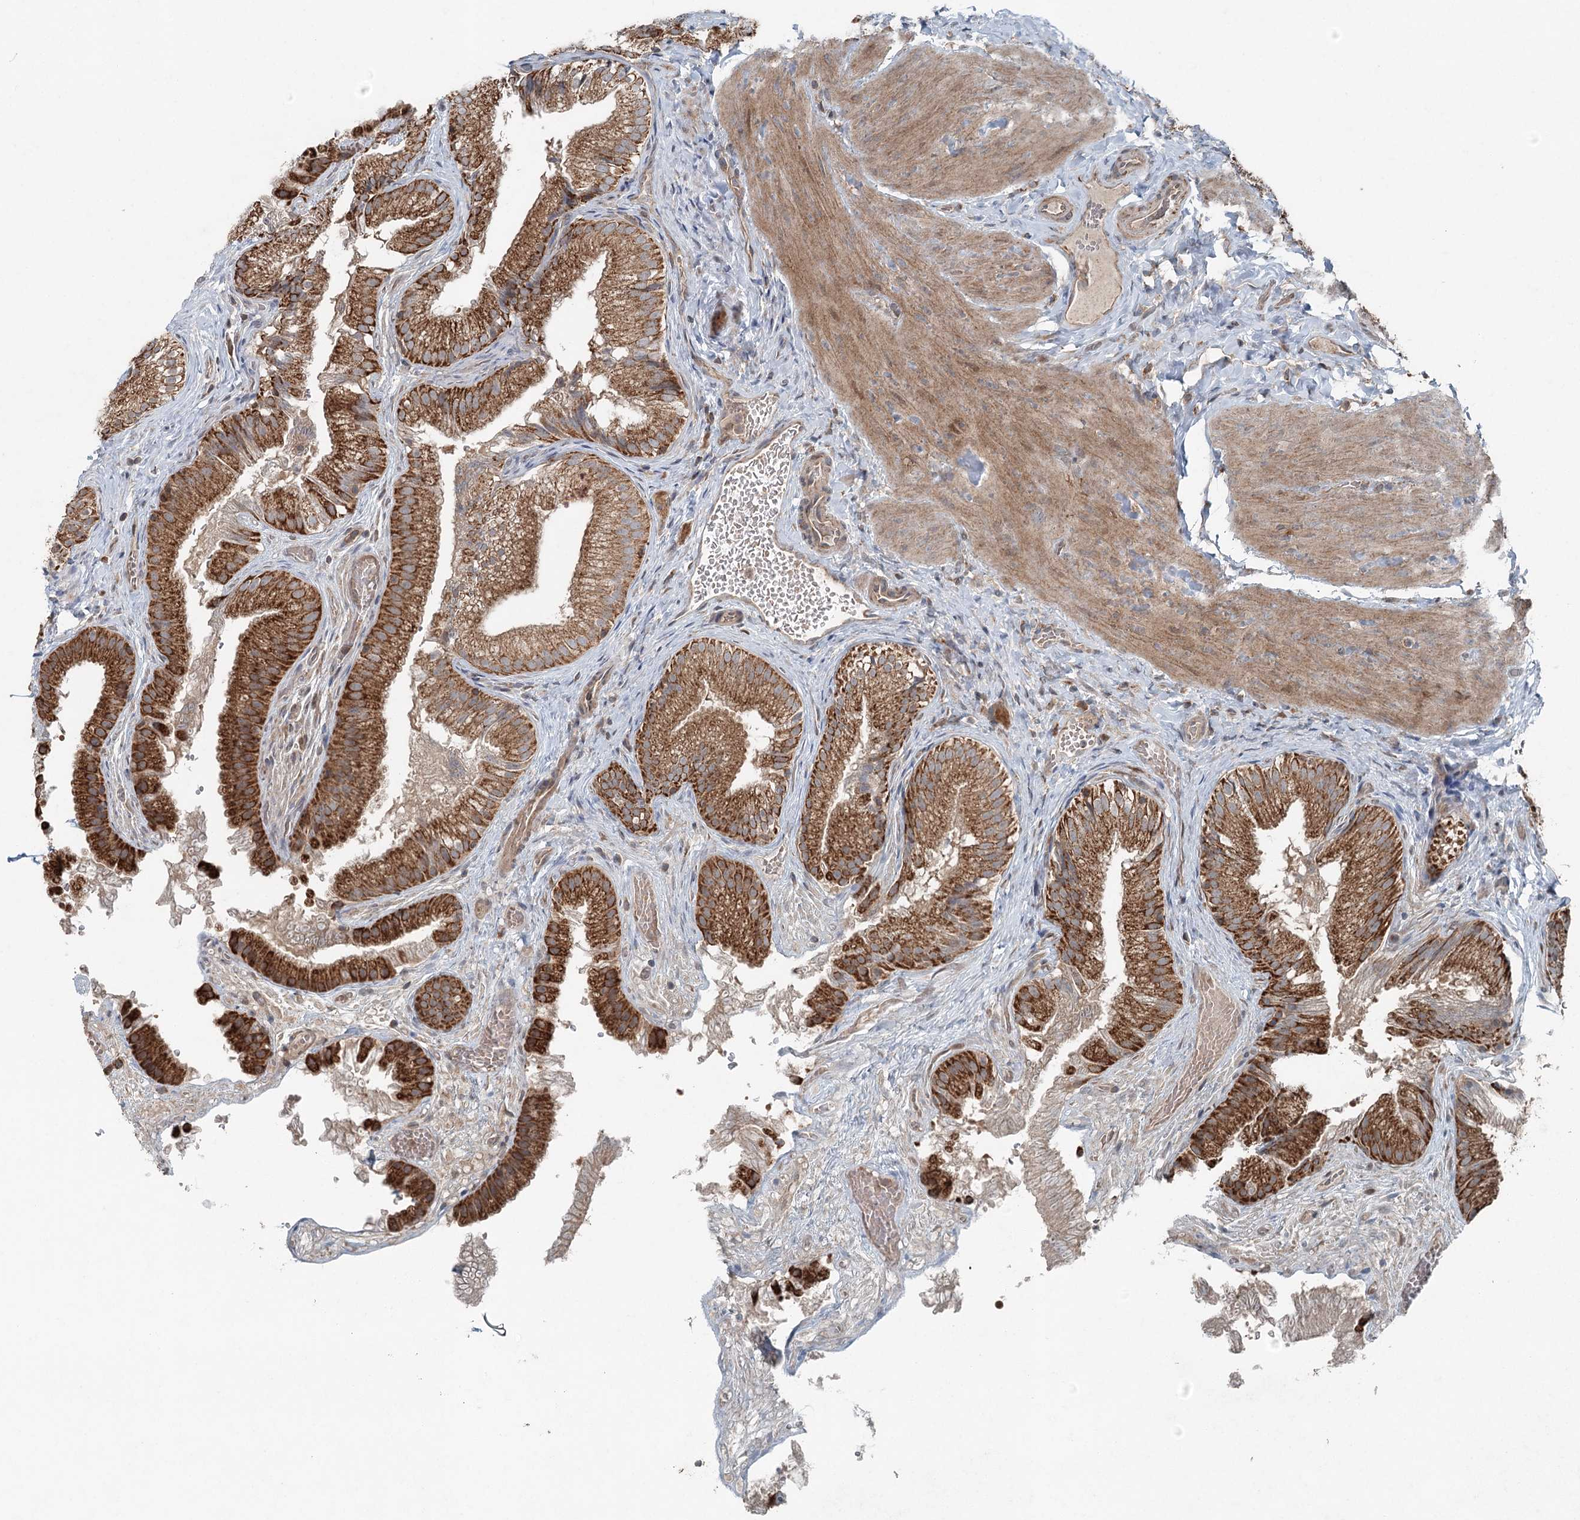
{"staining": {"intensity": "strong", "quantity": ">75%", "location": "cytoplasmic/membranous"}, "tissue": "gallbladder", "cell_type": "Glandular cells", "image_type": "normal", "snomed": [{"axis": "morphology", "description": "Normal tissue, NOS"}, {"axis": "topography", "description": "Gallbladder"}], "caption": "Brown immunohistochemical staining in unremarkable human gallbladder shows strong cytoplasmic/membranous staining in about >75% of glandular cells.", "gene": "SKIC3", "patient": {"sex": "female", "age": 30}}